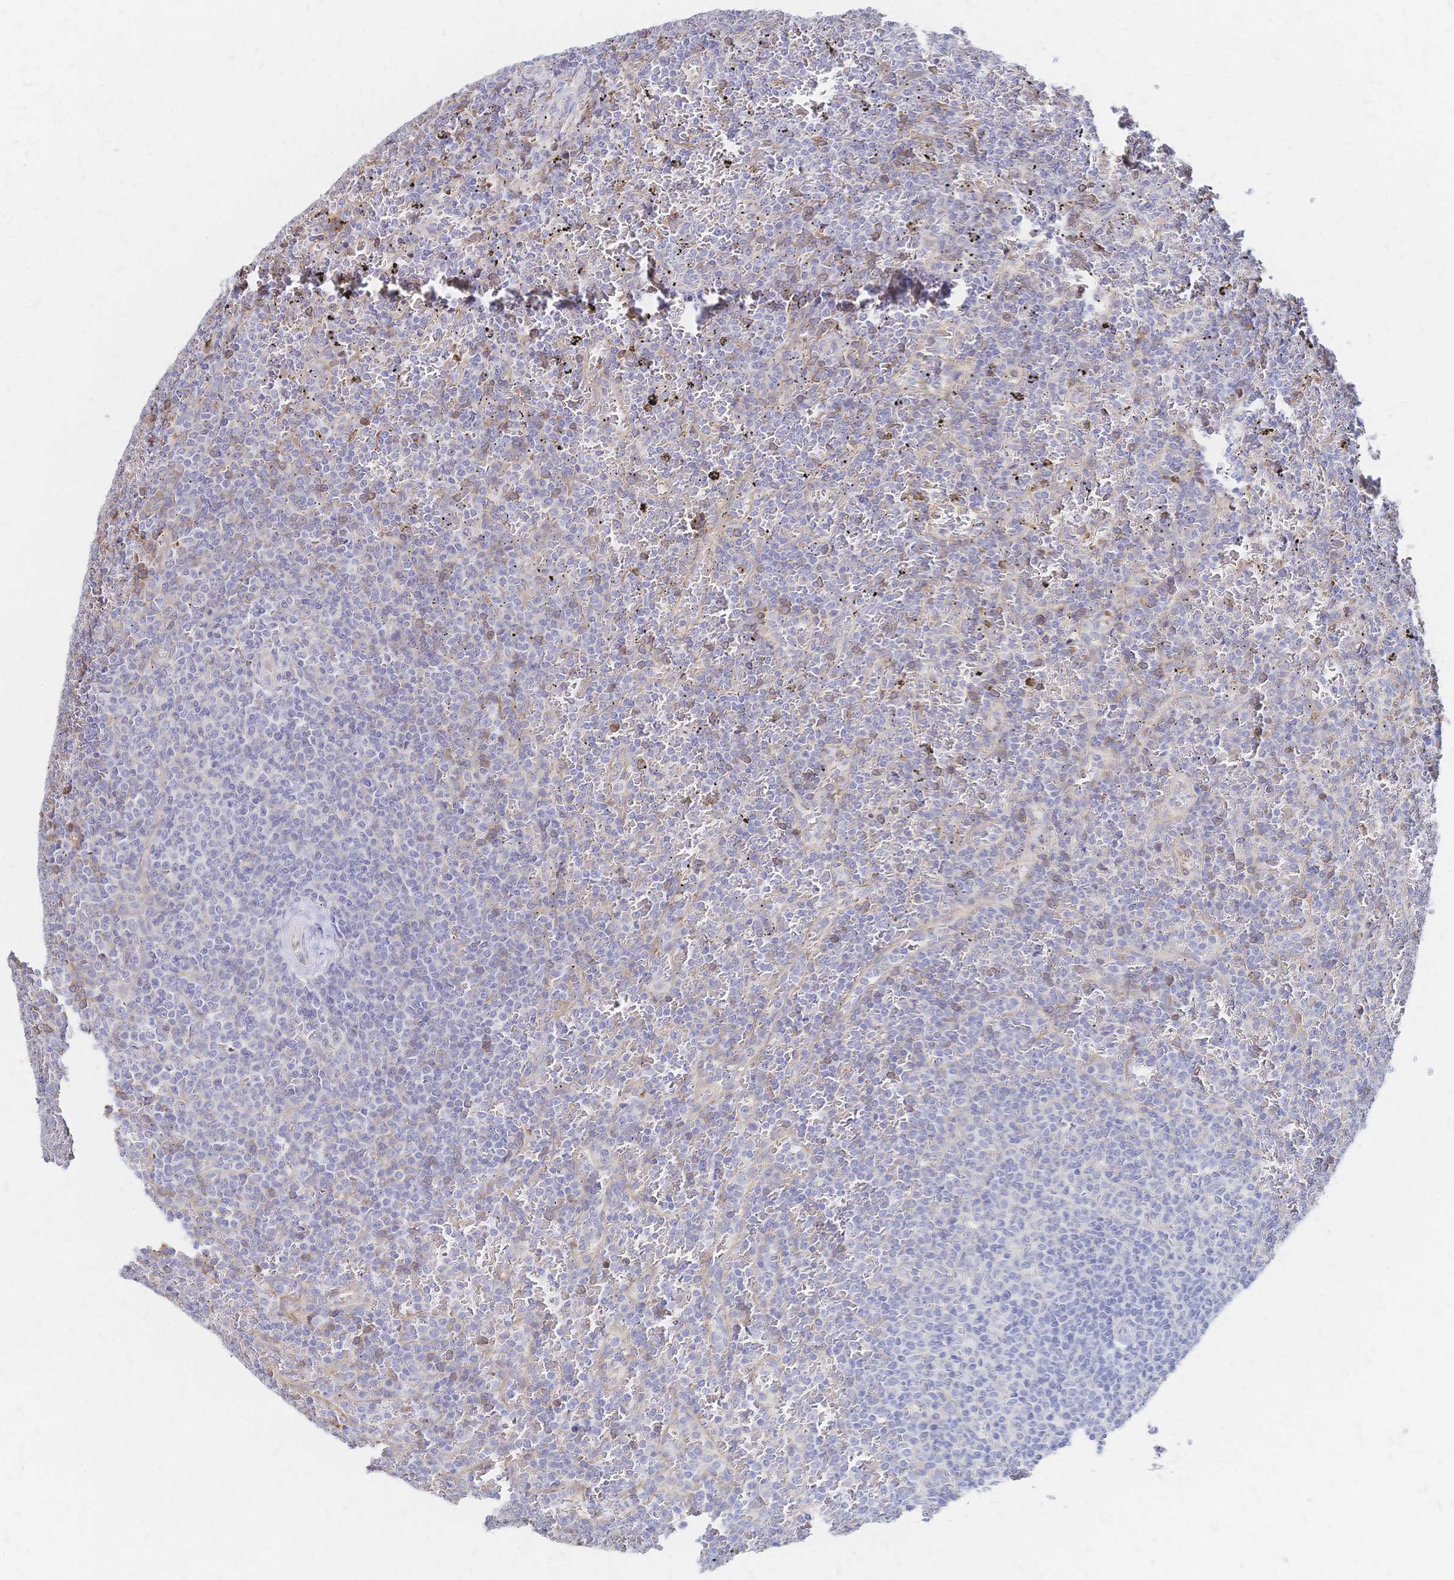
{"staining": {"intensity": "negative", "quantity": "none", "location": "none"}, "tissue": "lymphoma", "cell_type": "Tumor cells", "image_type": "cancer", "snomed": [{"axis": "morphology", "description": "Malignant lymphoma, non-Hodgkin's type, Low grade"}, {"axis": "topography", "description": "Spleen"}], "caption": "DAB immunohistochemical staining of human lymphoma reveals no significant staining in tumor cells.", "gene": "SLC5A1", "patient": {"sex": "female", "age": 77}}